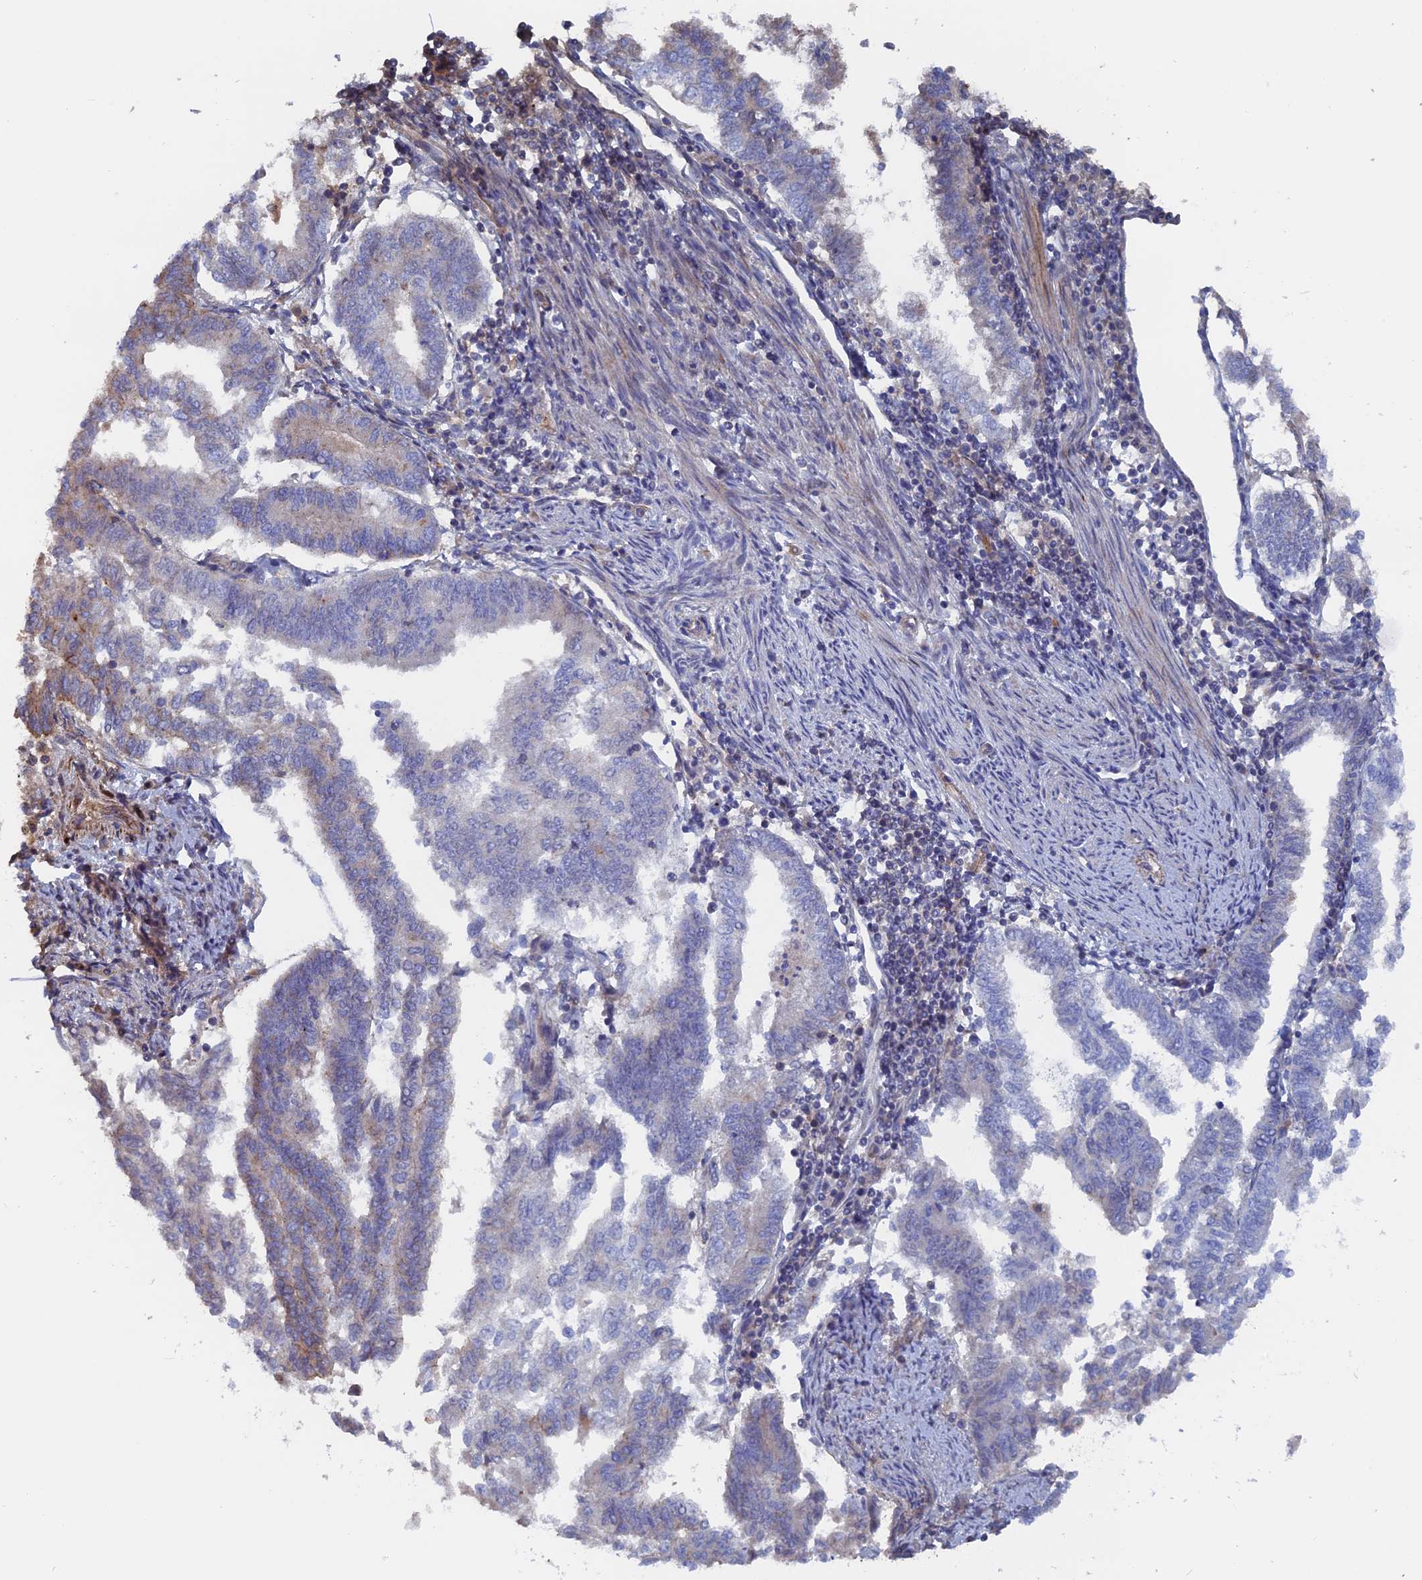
{"staining": {"intensity": "weak", "quantity": "<25%", "location": "cytoplasmic/membranous"}, "tissue": "endometrial cancer", "cell_type": "Tumor cells", "image_type": "cancer", "snomed": [{"axis": "morphology", "description": "Adenocarcinoma, NOS"}, {"axis": "topography", "description": "Endometrium"}], "caption": "This is a histopathology image of immunohistochemistry (IHC) staining of endometrial cancer (adenocarcinoma), which shows no expression in tumor cells.", "gene": "SMG9", "patient": {"sex": "female", "age": 79}}